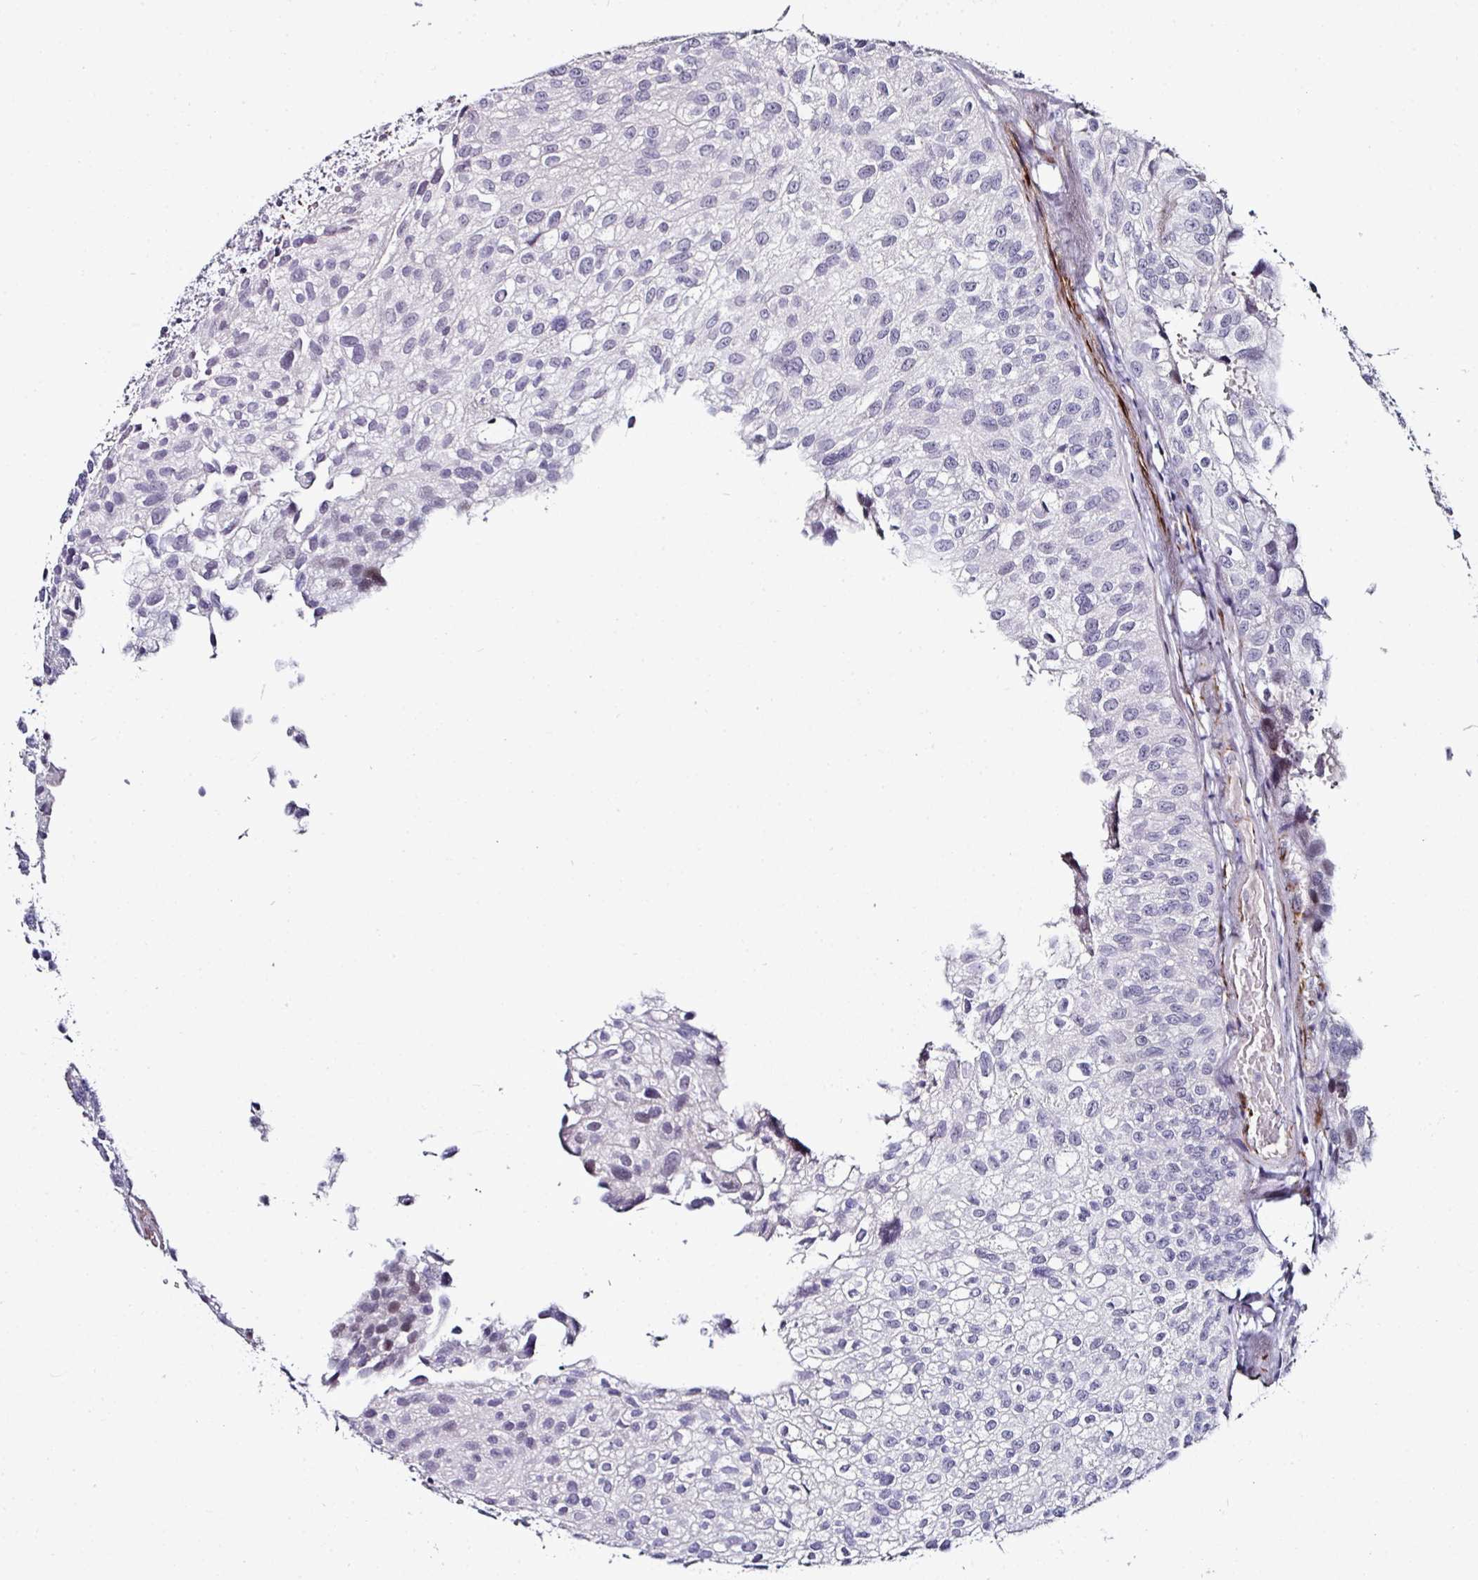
{"staining": {"intensity": "negative", "quantity": "none", "location": "none"}, "tissue": "urothelial cancer", "cell_type": "Tumor cells", "image_type": "cancer", "snomed": [{"axis": "morphology", "description": "Urothelial carcinoma, NOS"}, {"axis": "topography", "description": "Urinary bladder"}], "caption": "Immunohistochemistry (IHC) of urothelial cancer demonstrates no expression in tumor cells.", "gene": "TMPRSS9", "patient": {"sex": "male", "age": 87}}